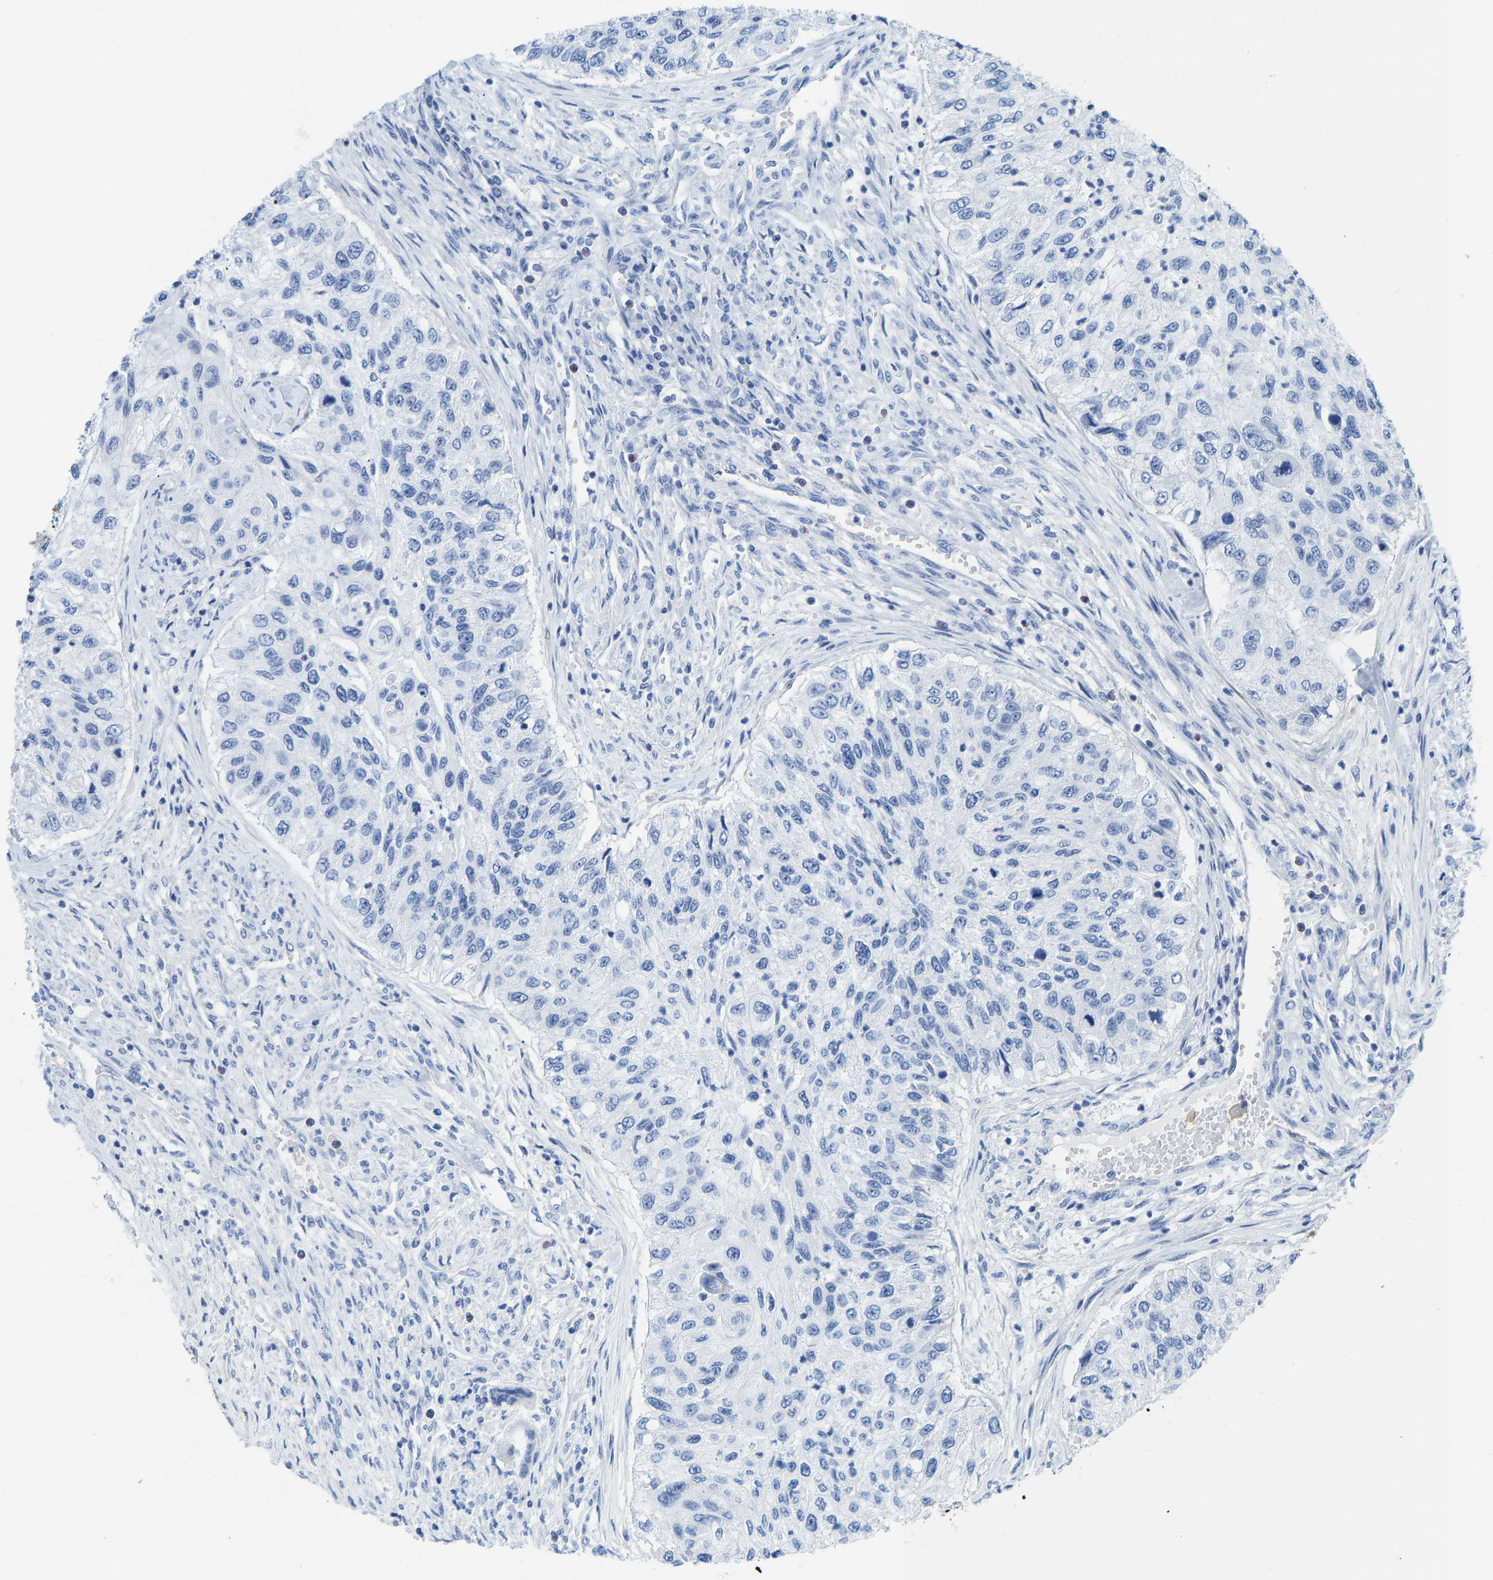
{"staining": {"intensity": "negative", "quantity": "none", "location": "none"}, "tissue": "urothelial cancer", "cell_type": "Tumor cells", "image_type": "cancer", "snomed": [{"axis": "morphology", "description": "Urothelial carcinoma, High grade"}, {"axis": "topography", "description": "Urinary bladder"}], "caption": "Protein analysis of urothelial cancer exhibits no significant positivity in tumor cells. (DAB IHC visualized using brightfield microscopy, high magnification).", "gene": "NKAIN3", "patient": {"sex": "female", "age": 60}}